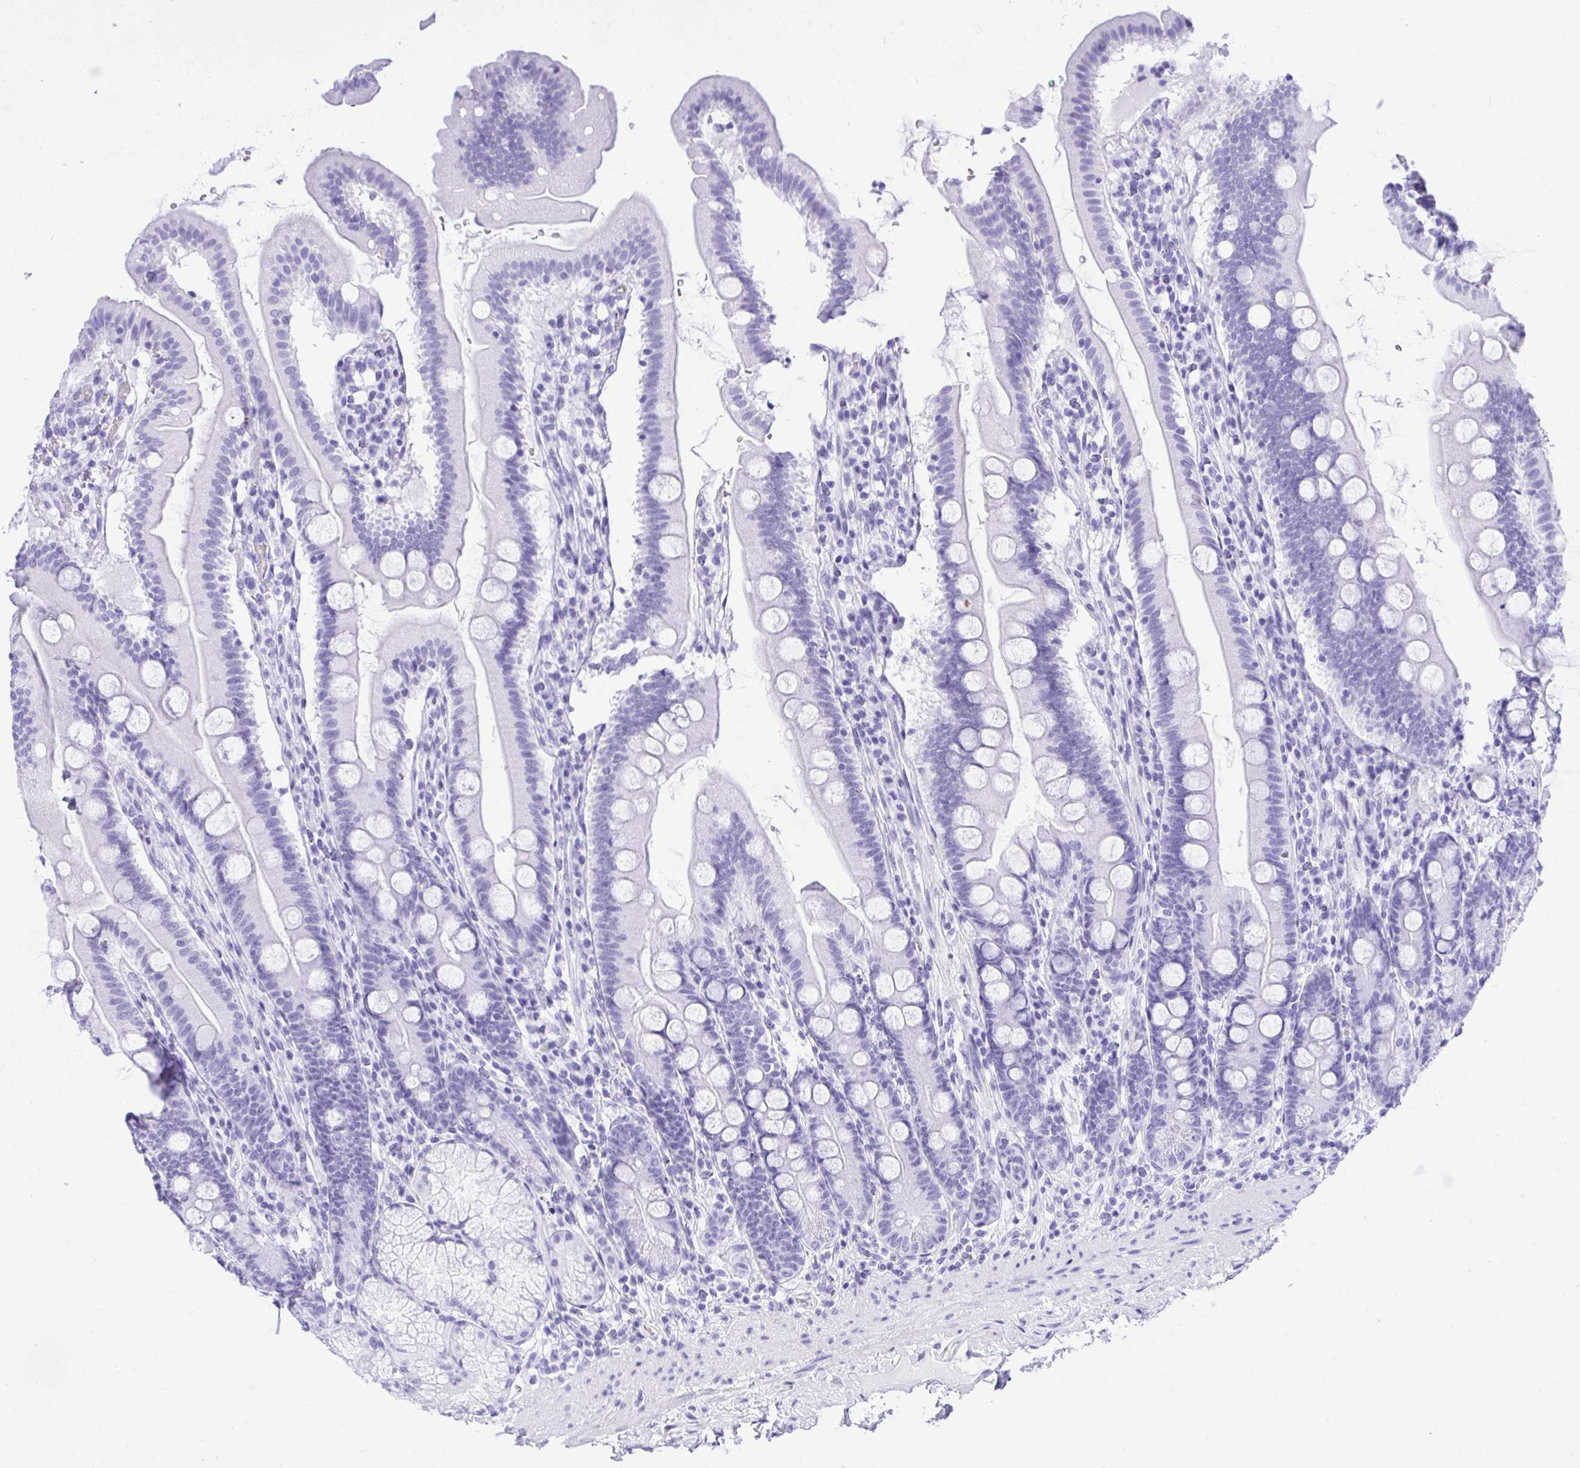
{"staining": {"intensity": "negative", "quantity": "none", "location": "none"}, "tissue": "duodenum", "cell_type": "Glandular cells", "image_type": "normal", "snomed": [{"axis": "morphology", "description": "Normal tissue, NOS"}, {"axis": "topography", "description": "Duodenum"}], "caption": "This is an IHC photomicrograph of benign human duodenum. There is no staining in glandular cells.", "gene": "TLN2", "patient": {"sex": "female", "age": 67}}